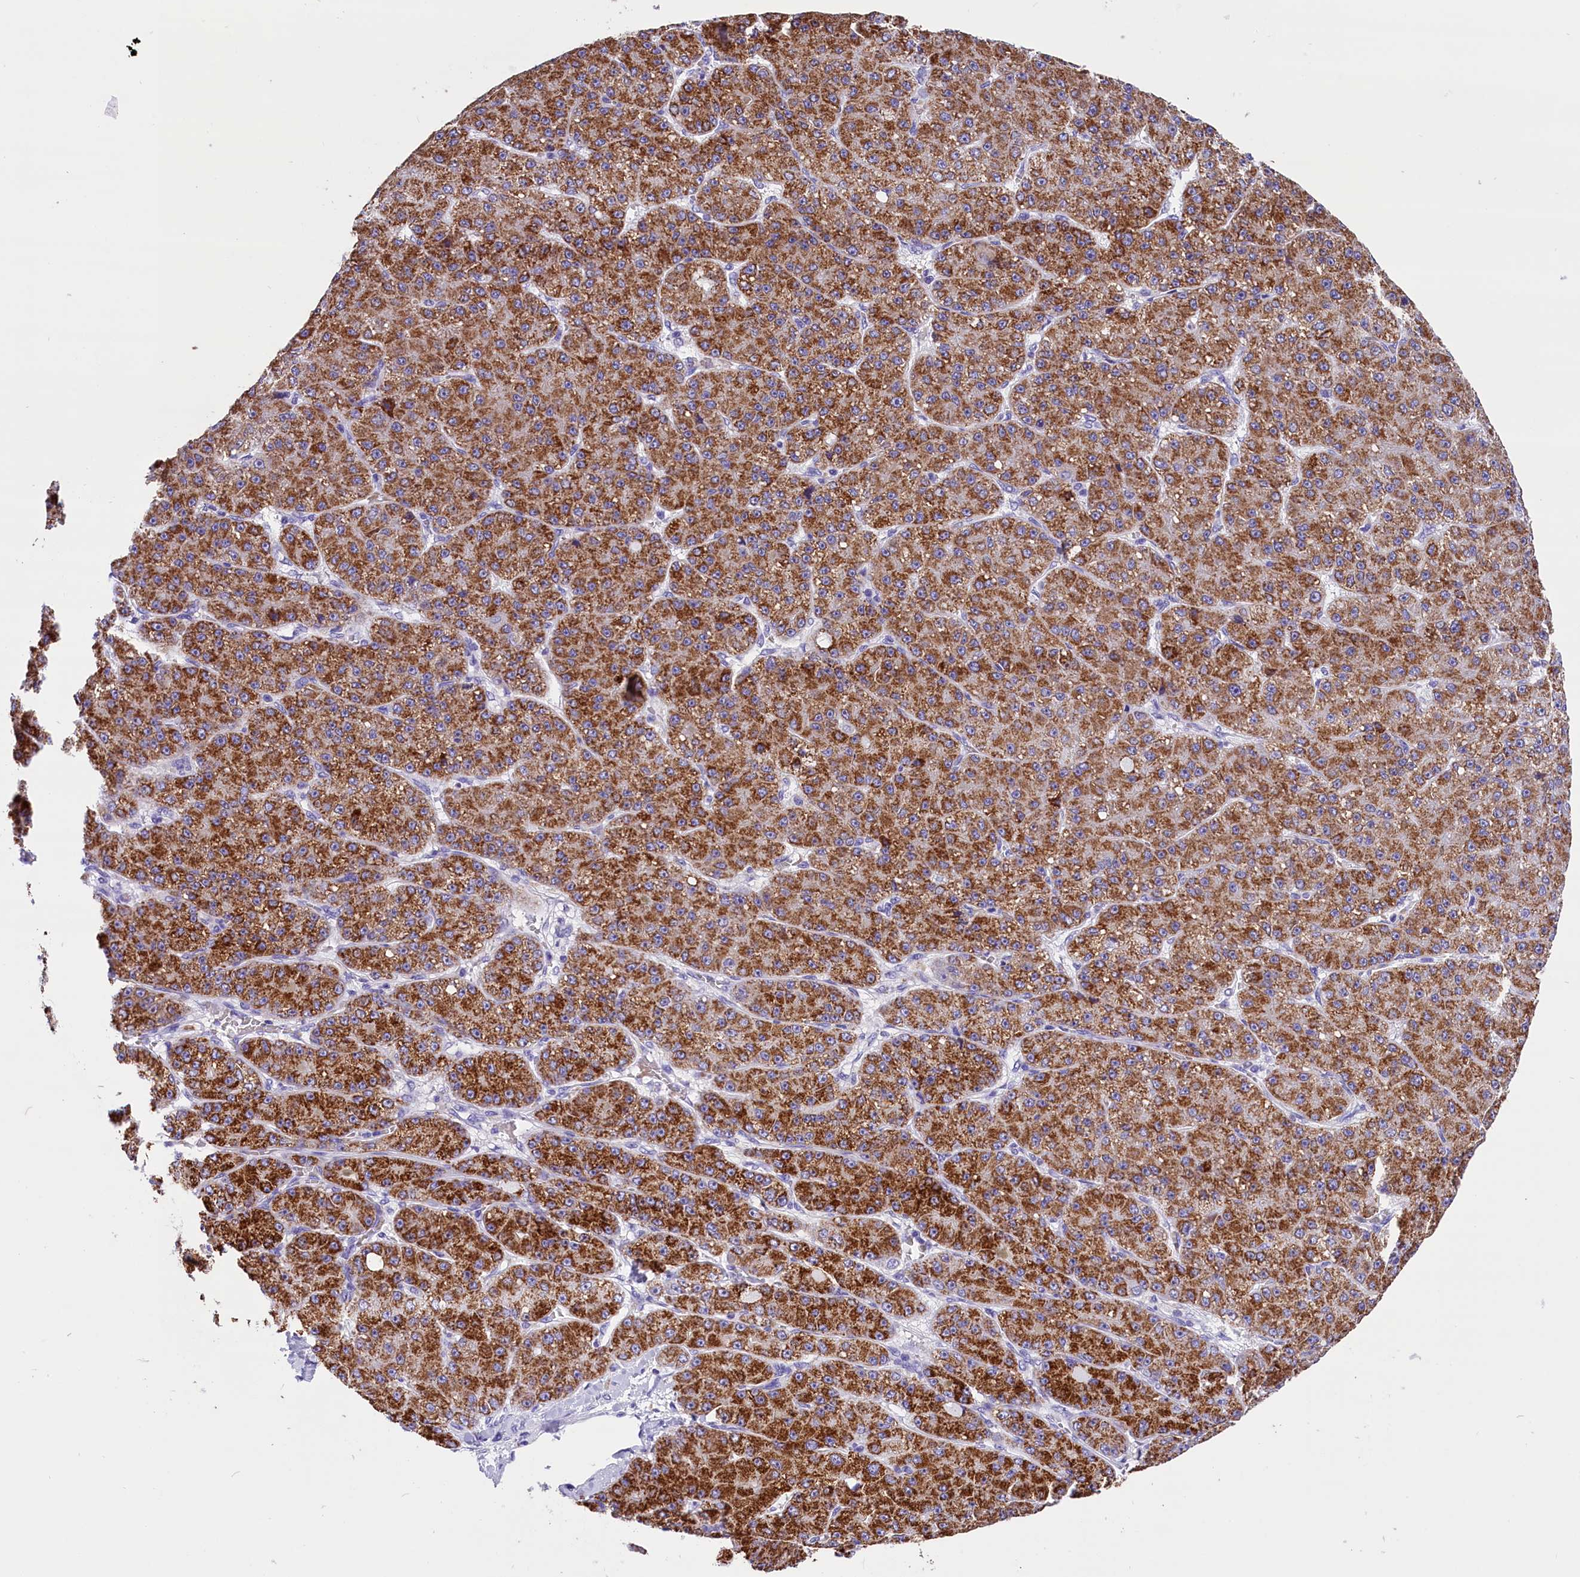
{"staining": {"intensity": "strong", "quantity": ">75%", "location": "cytoplasmic/membranous"}, "tissue": "liver cancer", "cell_type": "Tumor cells", "image_type": "cancer", "snomed": [{"axis": "morphology", "description": "Carcinoma, Hepatocellular, NOS"}, {"axis": "topography", "description": "Liver"}], "caption": "Protein staining of liver cancer (hepatocellular carcinoma) tissue shows strong cytoplasmic/membranous staining in about >75% of tumor cells.", "gene": "ABAT", "patient": {"sex": "male", "age": 67}}